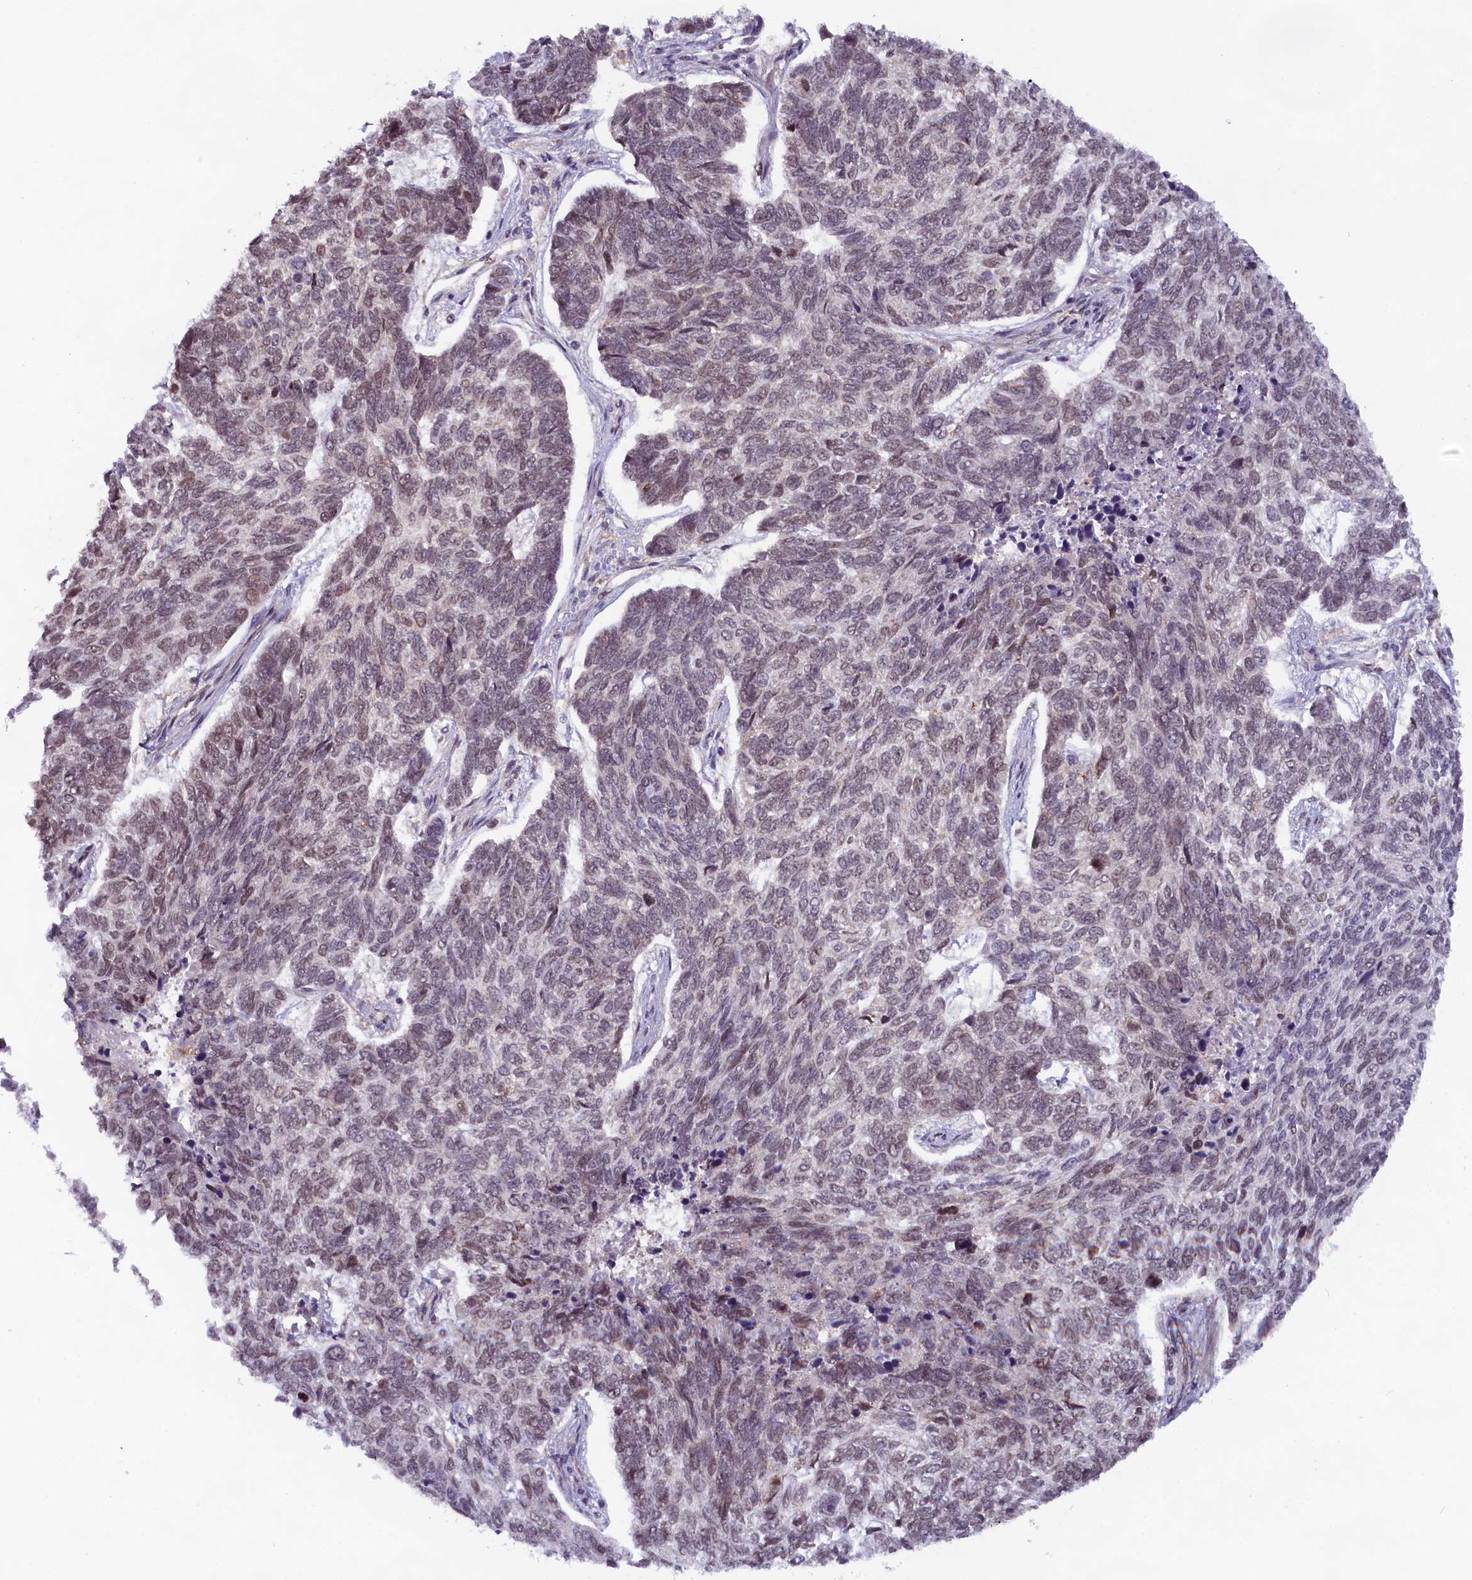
{"staining": {"intensity": "weak", "quantity": "25%-75%", "location": "nuclear"}, "tissue": "skin cancer", "cell_type": "Tumor cells", "image_type": "cancer", "snomed": [{"axis": "morphology", "description": "Basal cell carcinoma"}, {"axis": "topography", "description": "Skin"}], "caption": "IHC photomicrograph of neoplastic tissue: skin cancer (basal cell carcinoma) stained using immunohistochemistry exhibits low levels of weak protein expression localized specifically in the nuclear of tumor cells, appearing as a nuclear brown color.", "gene": "FCHO1", "patient": {"sex": "female", "age": 65}}